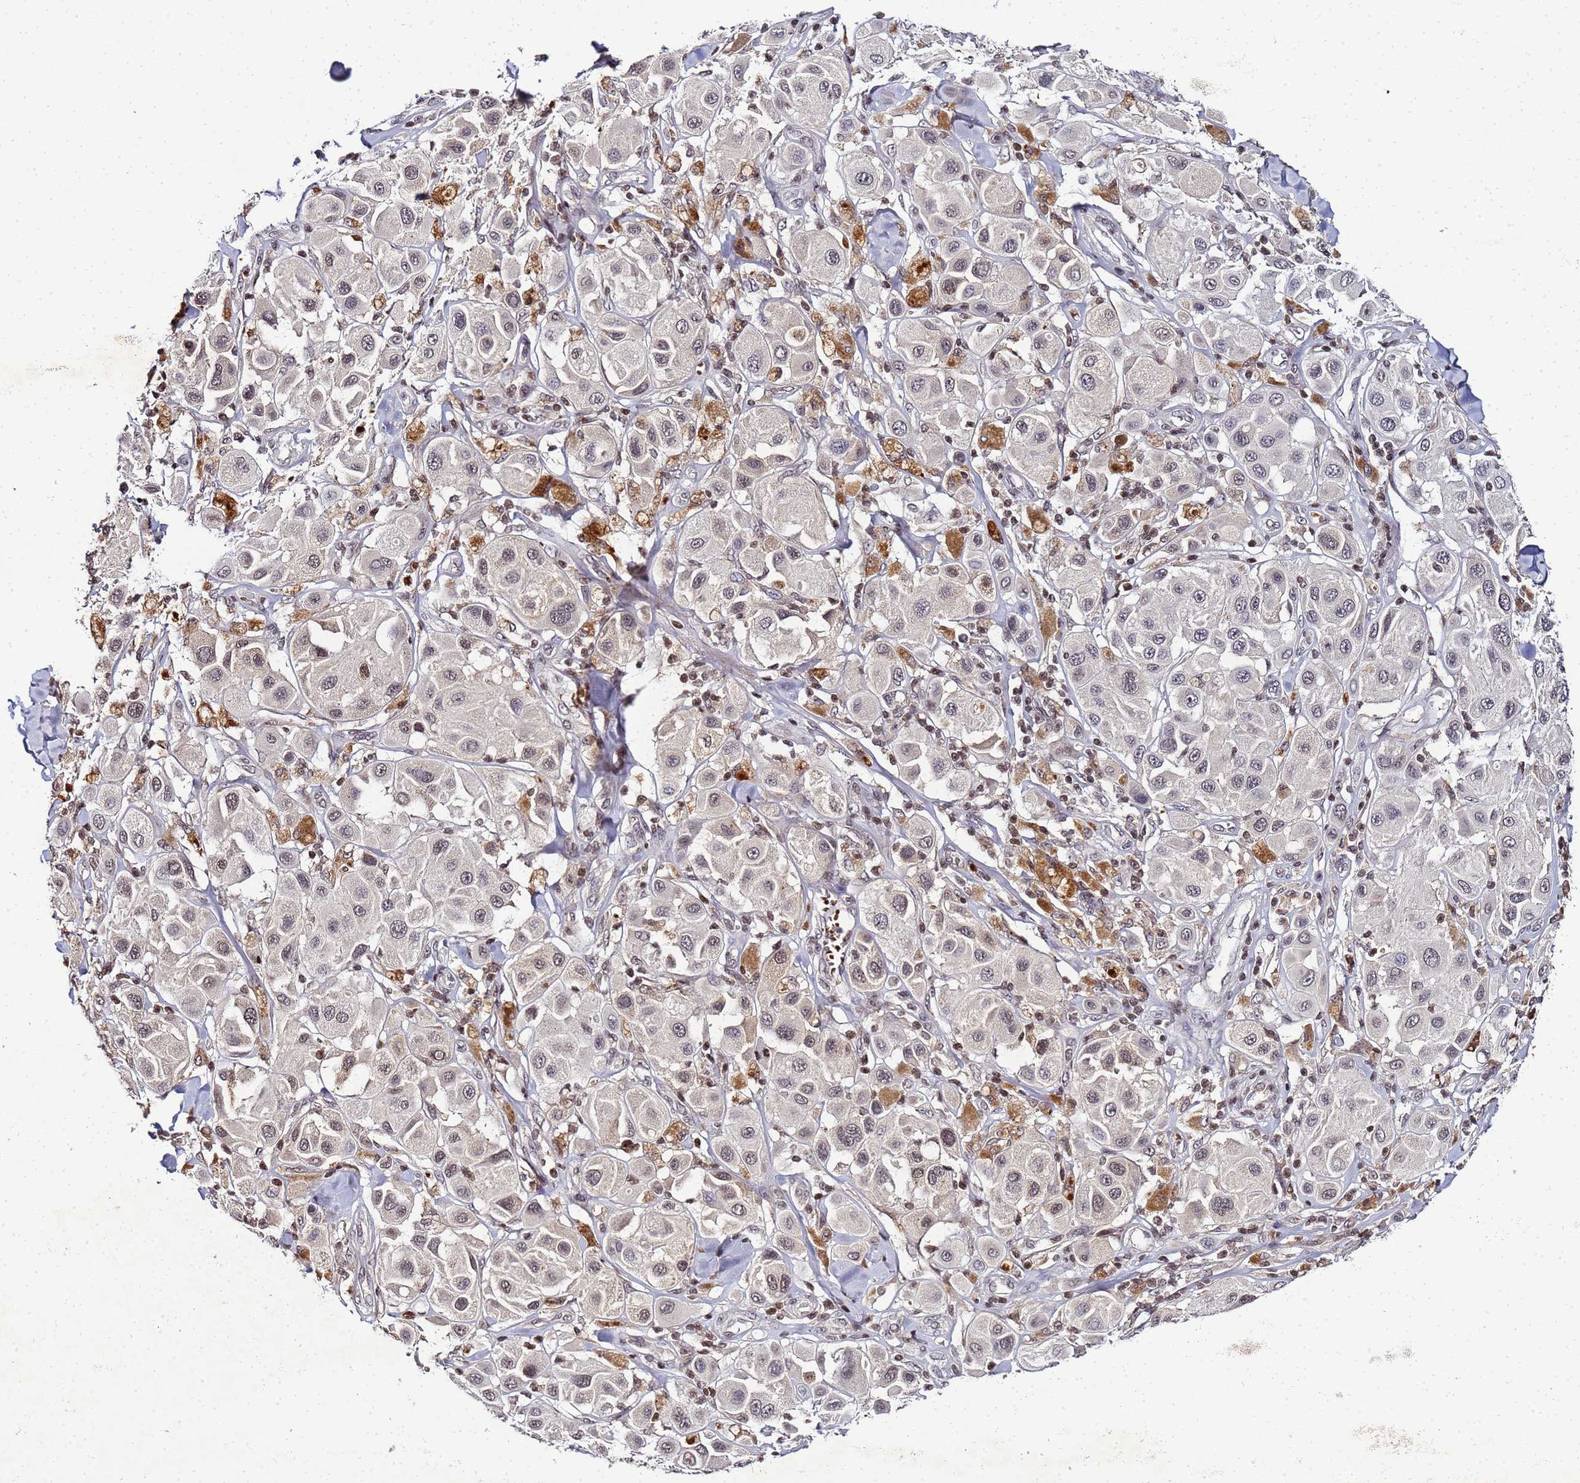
{"staining": {"intensity": "negative", "quantity": "none", "location": "none"}, "tissue": "melanoma", "cell_type": "Tumor cells", "image_type": "cancer", "snomed": [{"axis": "morphology", "description": "Malignant melanoma, Metastatic site"}, {"axis": "topography", "description": "Skin"}], "caption": "IHC histopathology image of neoplastic tissue: melanoma stained with DAB (3,3'-diaminobenzidine) shows no significant protein positivity in tumor cells.", "gene": "FZD4", "patient": {"sex": "male", "age": 41}}